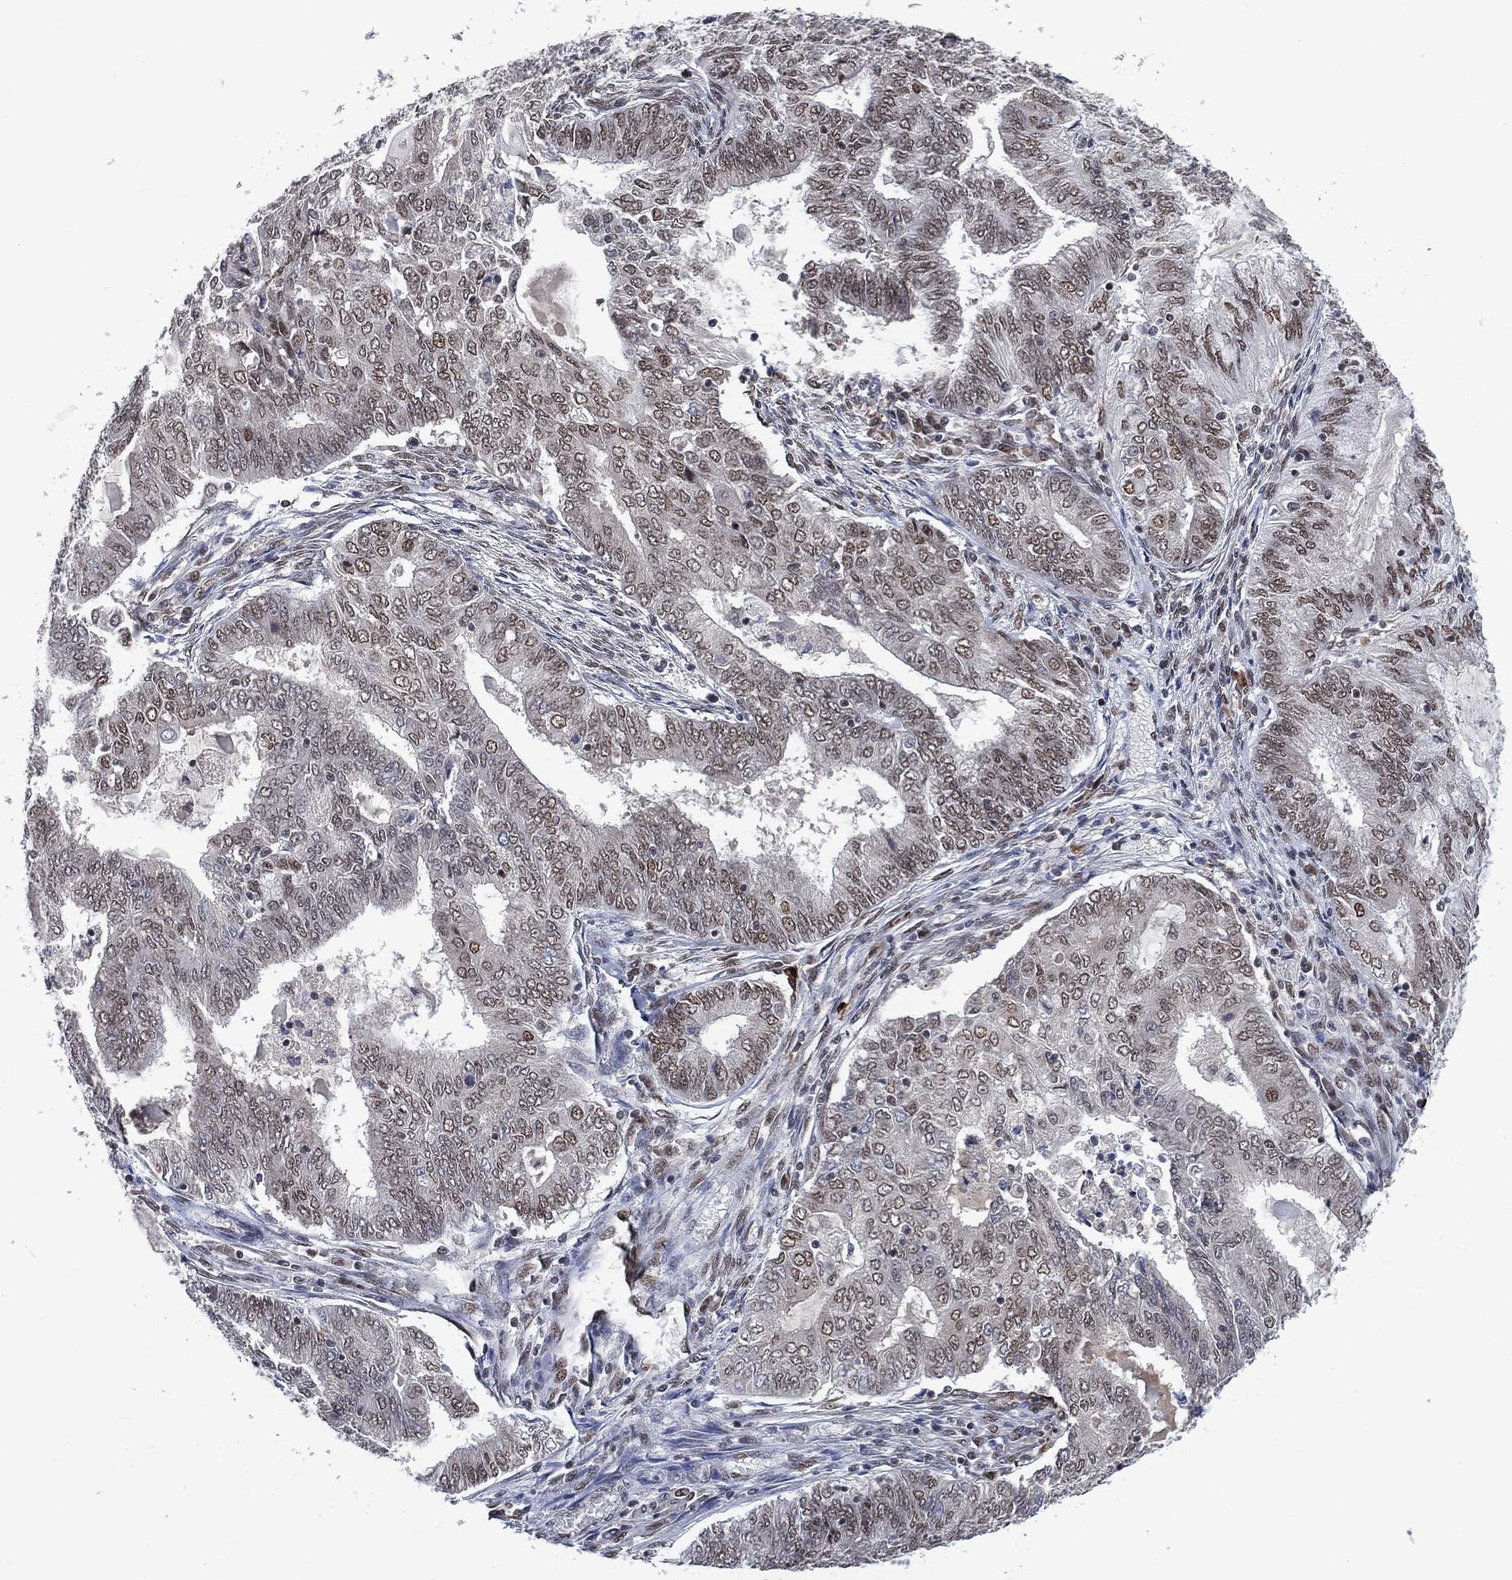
{"staining": {"intensity": "weak", "quantity": "<25%", "location": "nuclear"}, "tissue": "endometrial cancer", "cell_type": "Tumor cells", "image_type": "cancer", "snomed": [{"axis": "morphology", "description": "Adenocarcinoma, NOS"}, {"axis": "topography", "description": "Endometrium"}], "caption": "Immunohistochemistry photomicrograph of endometrial cancer stained for a protein (brown), which shows no positivity in tumor cells.", "gene": "YLPM1", "patient": {"sex": "female", "age": 62}}